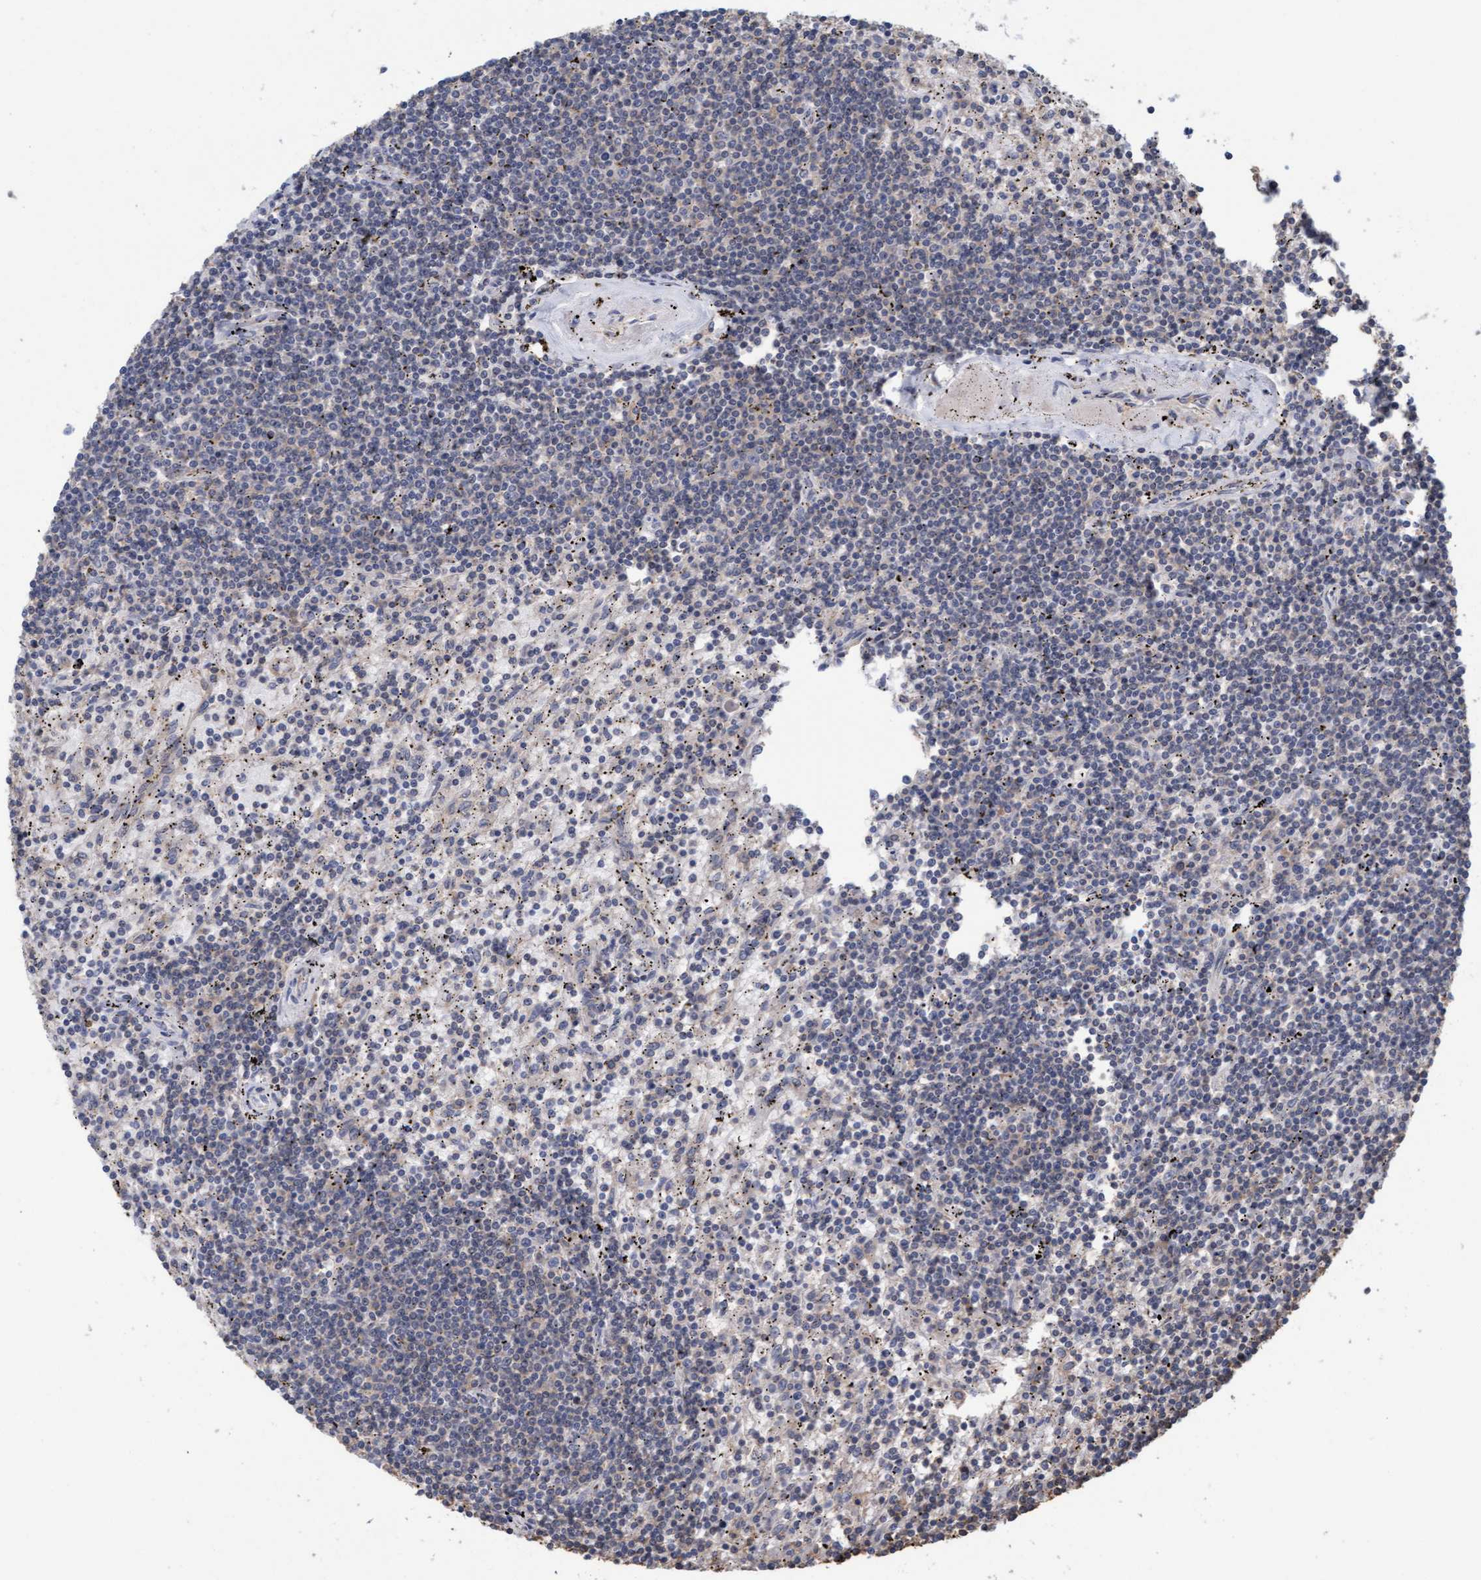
{"staining": {"intensity": "negative", "quantity": "none", "location": "none"}, "tissue": "lymphoma", "cell_type": "Tumor cells", "image_type": "cancer", "snomed": [{"axis": "morphology", "description": "Malignant lymphoma, non-Hodgkin's type, Low grade"}, {"axis": "topography", "description": "Spleen"}], "caption": "The image exhibits no staining of tumor cells in low-grade malignant lymphoma, non-Hodgkin's type.", "gene": "FXR2", "patient": {"sex": "male", "age": 76}}